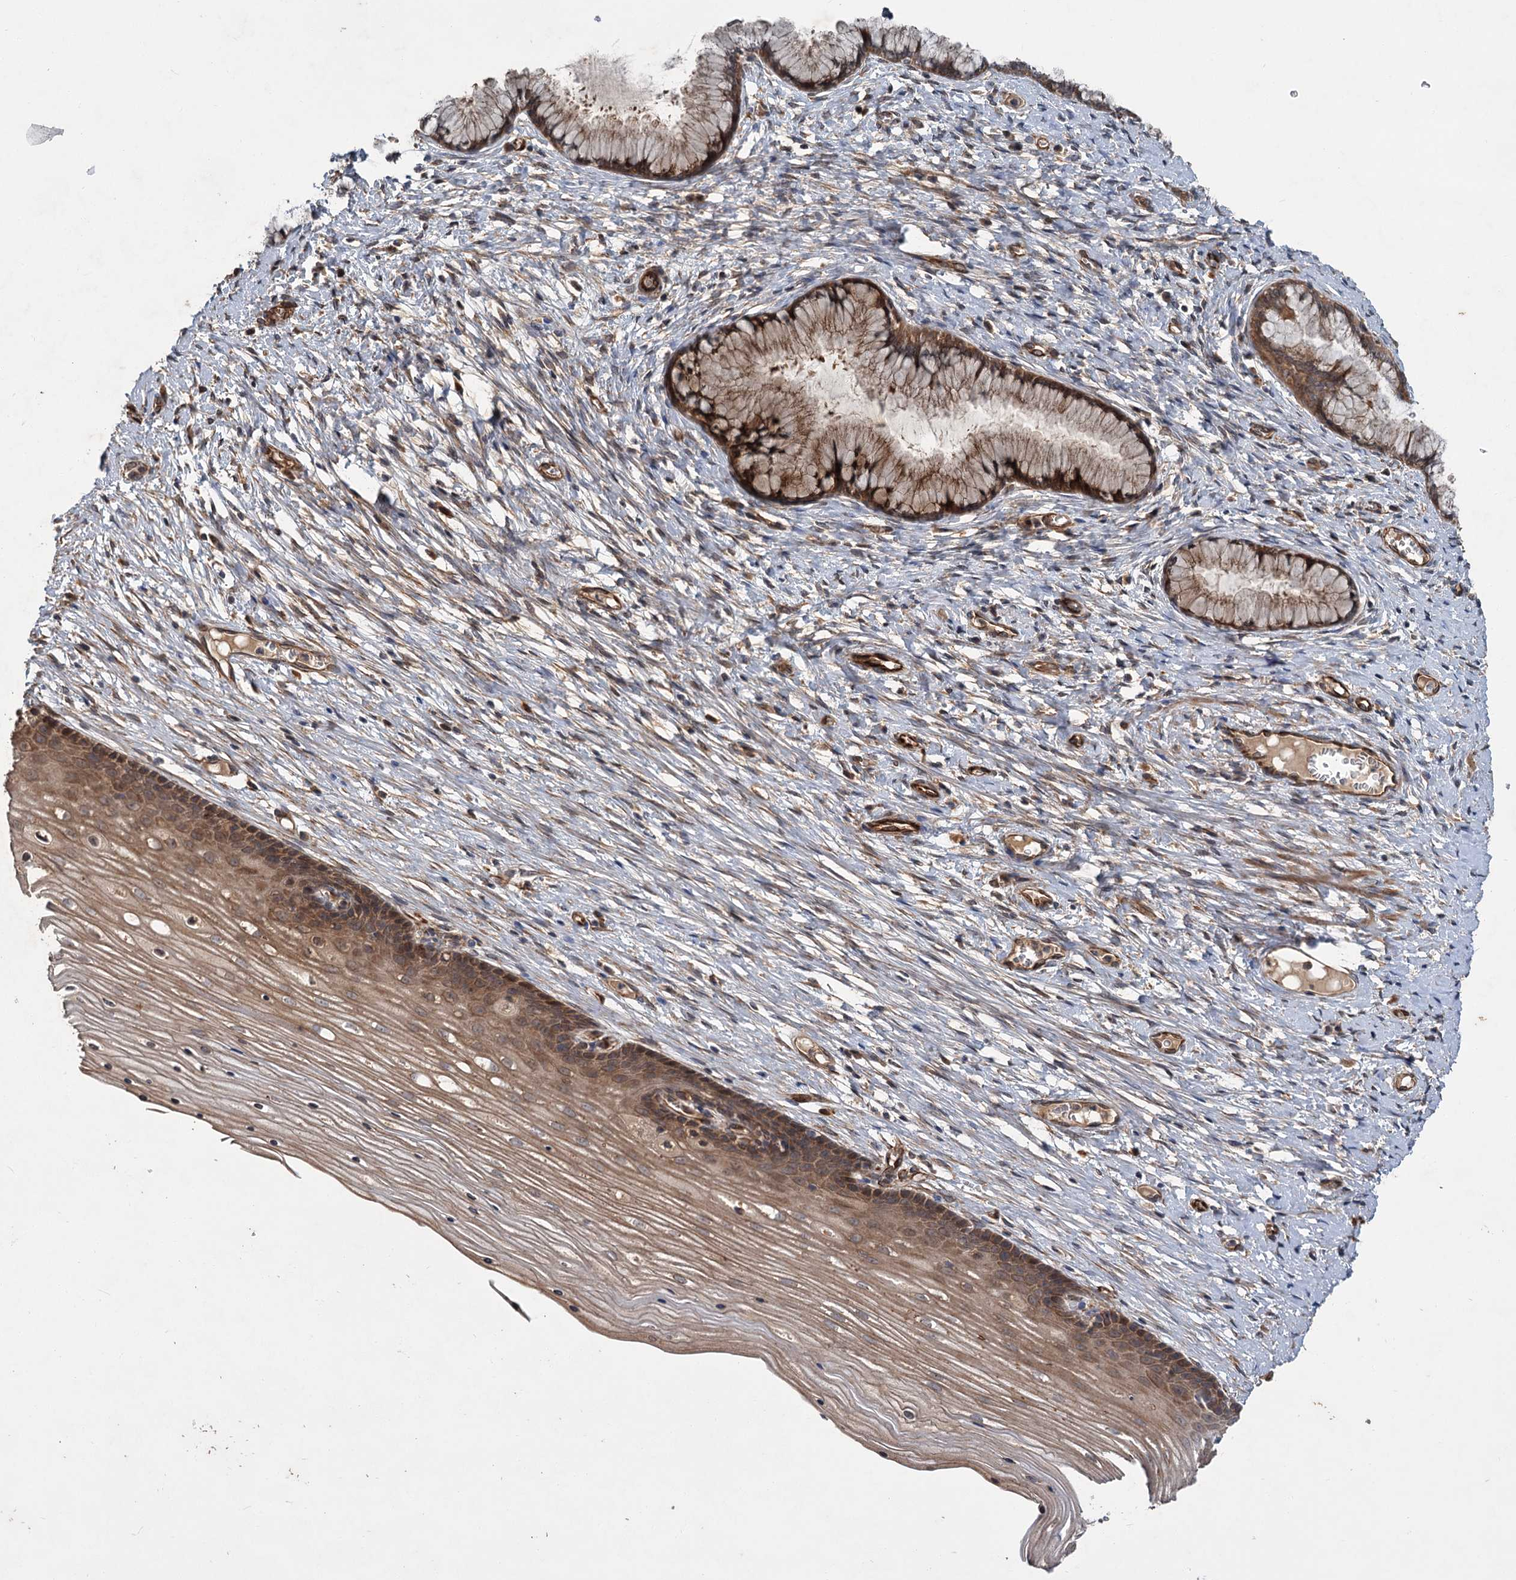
{"staining": {"intensity": "moderate", "quantity": ">75%", "location": "cytoplasmic/membranous"}, "tissue": "cervix", "cell_type": "Glandular cells", "image_type": "normal", "snomed": [{"axis": "morphology", "description": "Normal tissue, NOS"}, {"axis": "topography", "description": "Cervix"}], "caption": "Protein staining of unremarkable cervix demonstrates moderate cytoplasmic/membranous expression in approximately >75% of glandular cells.", "gene": "PKN2", "patient": {"sex": "female", "age": 42}}